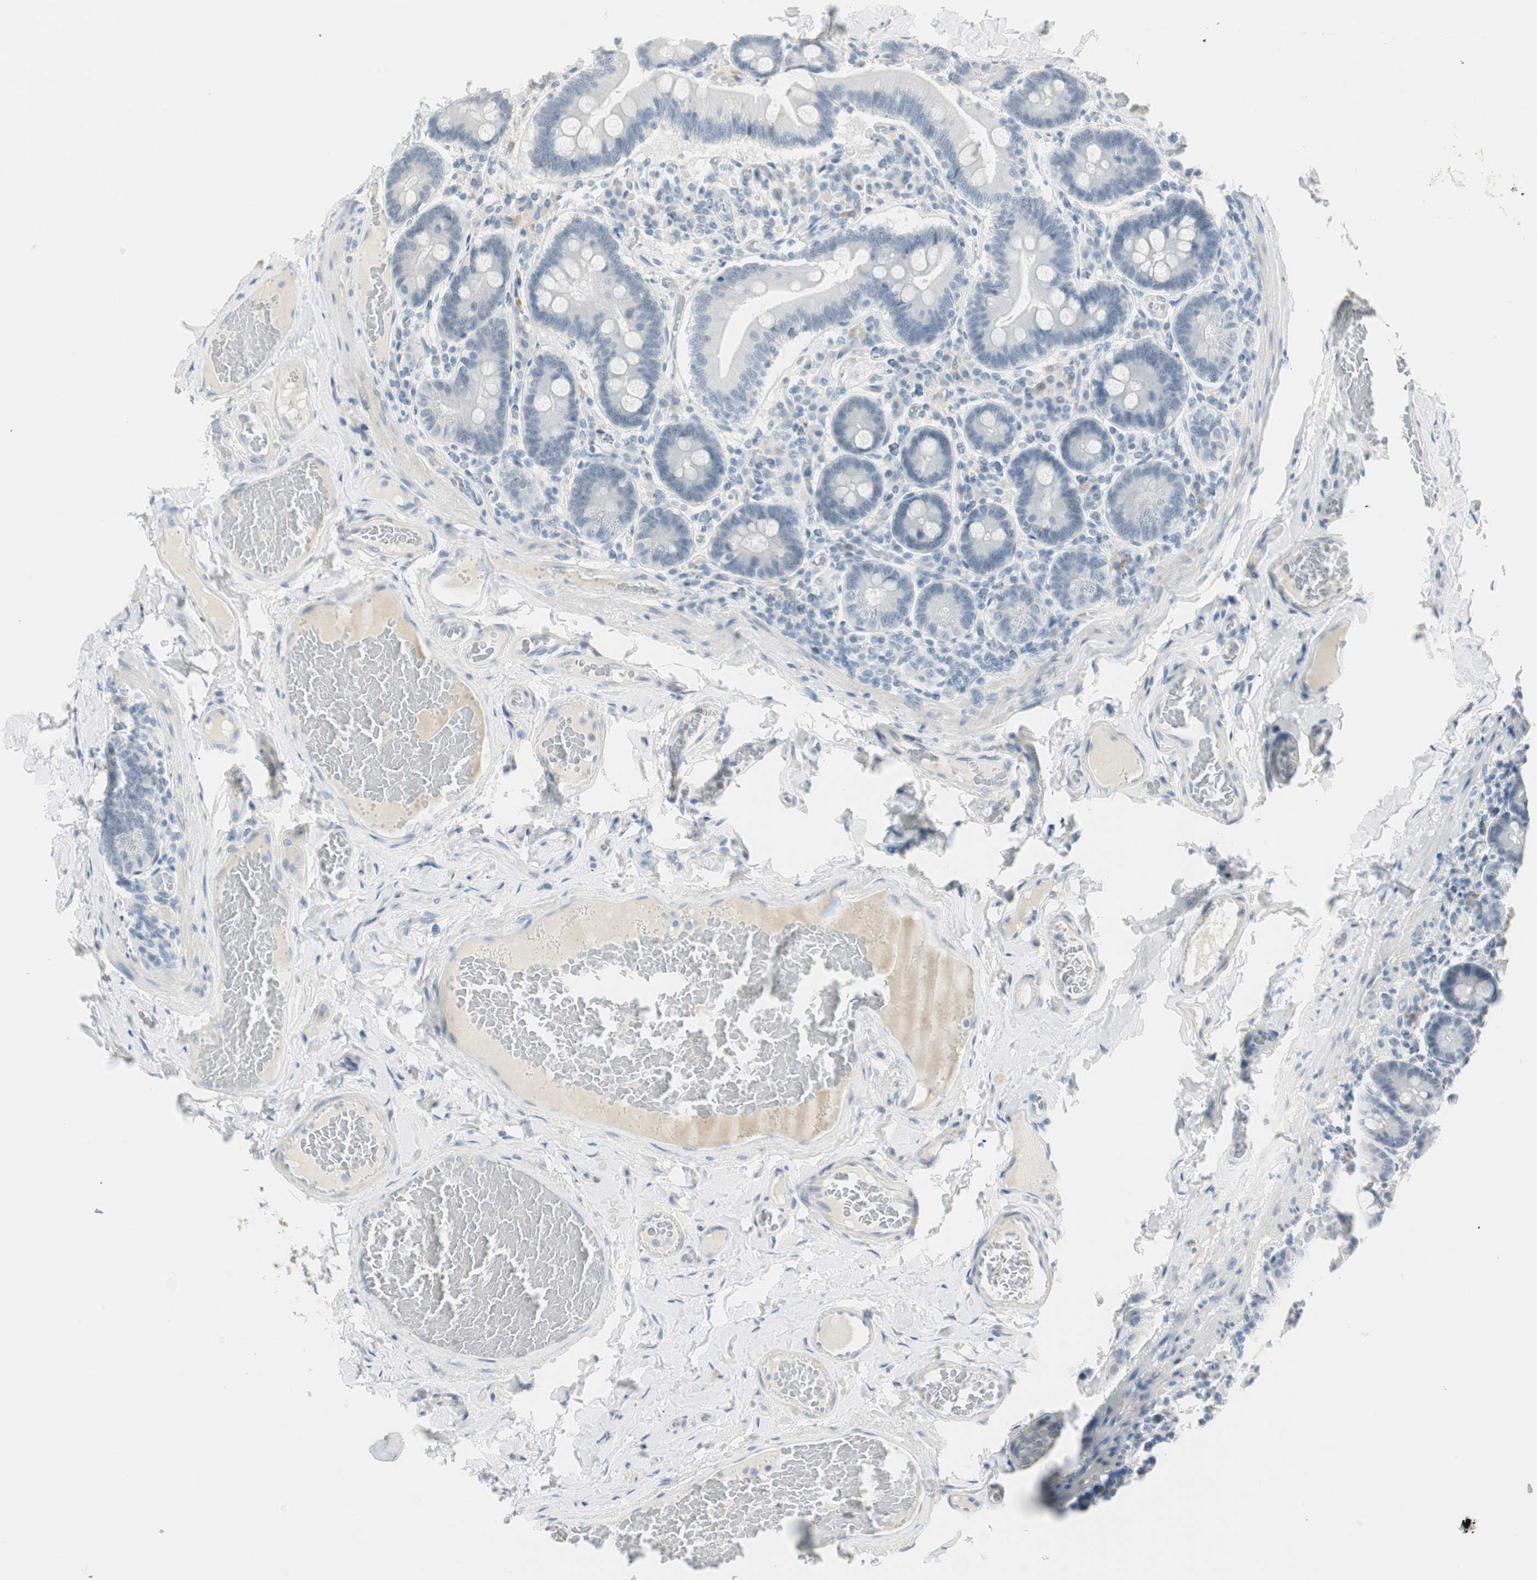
{"staining": {"intensity": "negative", "quantity": "none", "location": "none"}, "tissue": "duodenum", "cell_type": "Glandular cells", "image_type": "normal", "snomed": [{"axis": "morphology", "description": "Normal tissue, NOS"}, {"axis": "topography", "description": "Duodenum"}], "caption": "A high-resolution photomicrograph shows IHC staining of normal duodenum, which exhibits no significant positivity in glandular cells.", "gene": "MLLT10", "patient": {"sex": "male", "age": 66}}